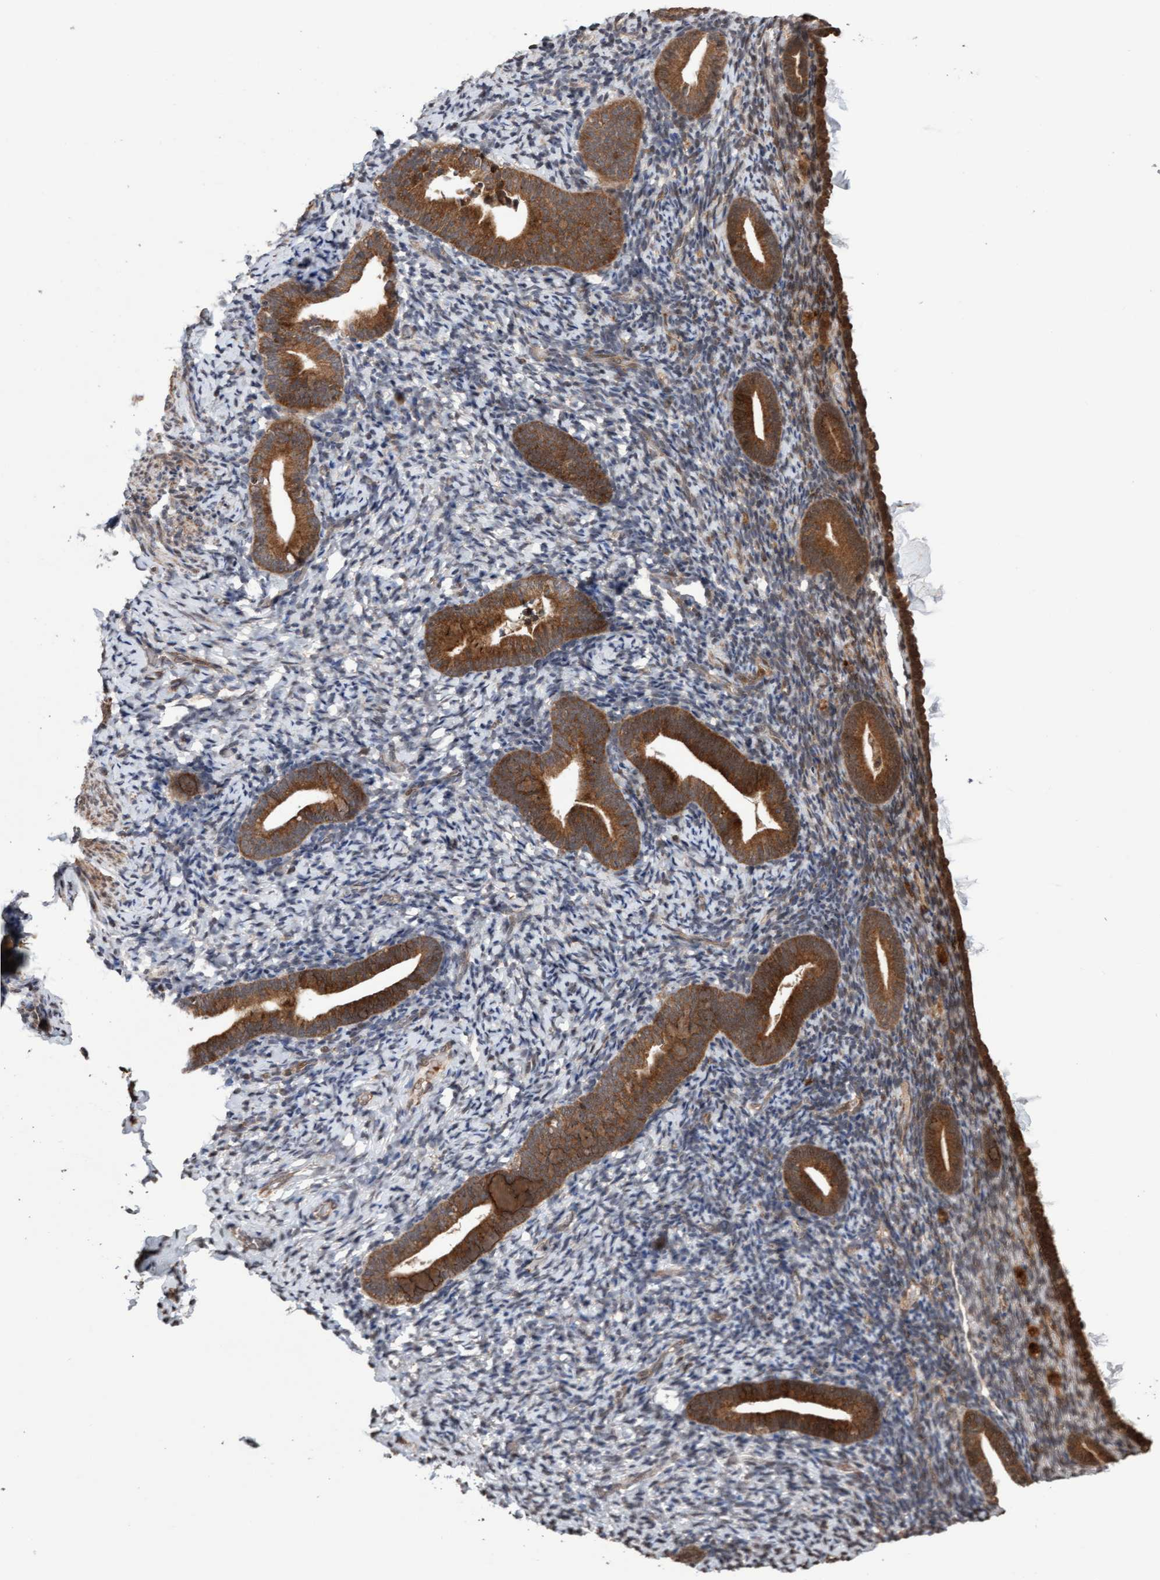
{"staining": {"intensity": "moderate", "quantity": "25%-75%", "location": "cytoplasmic/membranous"}, "tissue": "endometrium", "cell_type": "Cells in endometrial stroma", "image_type": "normal", "snomed": [{"axis": "morphology", "description": "Normal tissue, NOS"}, {"axis": "topography", "description": "Endometrium"}], "caption": "Immunohistochemical staining of unremarkable human endometrium shows moderate cytoplasmic/membranous protein expression in about 25%-75% of cells in endometrial stroma. (Stains: DAB (3,3'-diaminobenzidine) in brown, nuclei in blue, Microscopy: brightfield microscopy at high magnification).", "gene": "PECR", "patient": {"sex": "female", "age": 51}}